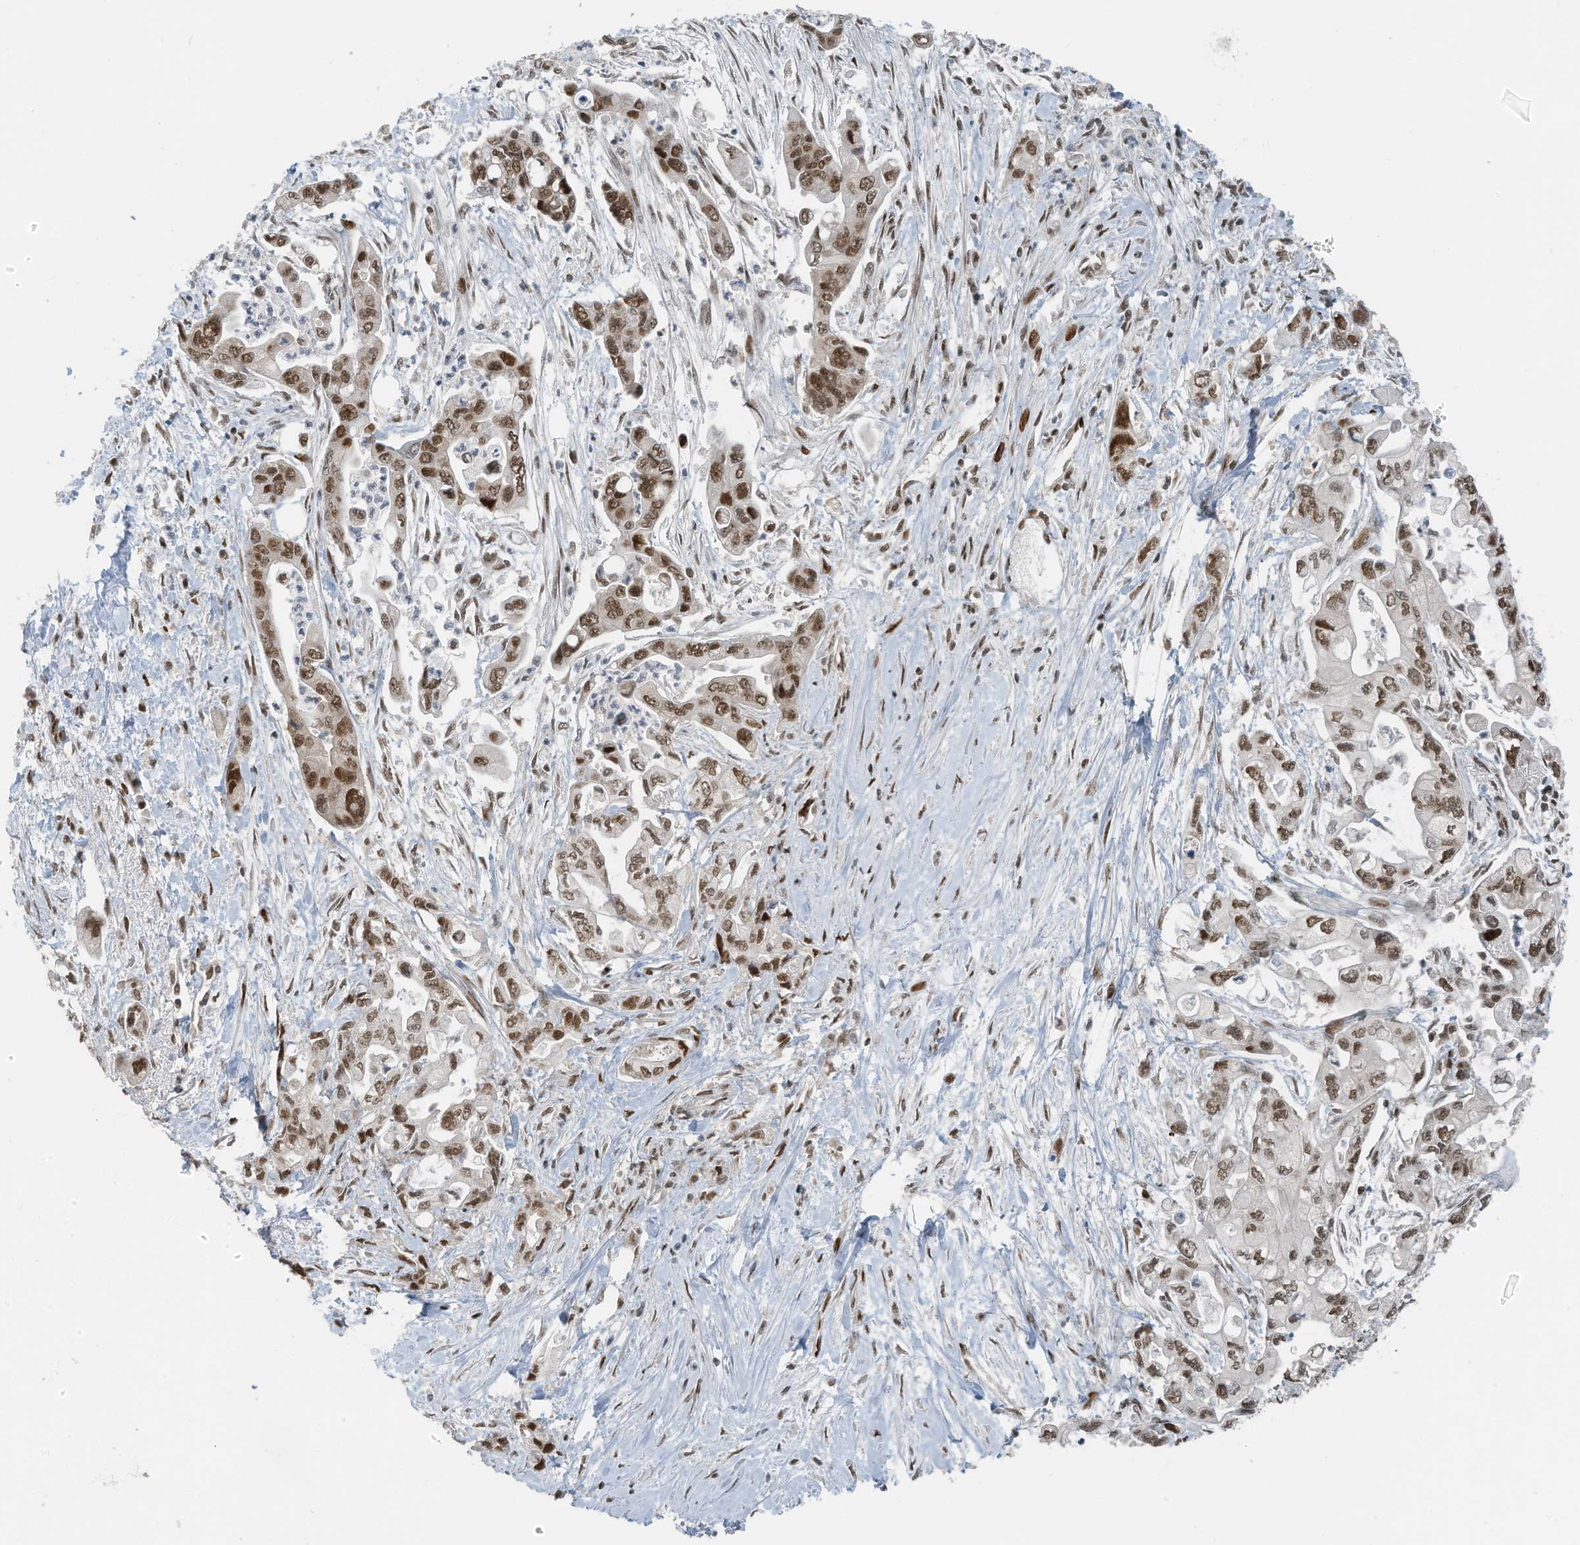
{"staining": {"intensity": "moderate", "quantity": ">75%", "location": "nuclear"}, "tissue": "pancreatic cancer", "cell_type": "Tumor cells", "image_type": "cancer", "snomed": [{"axis": "morphology", "description": "Adenocarcinoma, NOS"}, {"axis": "topography", "description": "Pancreas"}], "caption": "Pancreatic cancer (adenocarcinoma) was stained to show a protein in brown. There is medium levels of moderate nuclear staining in about >75% of tumor cells.", "gene": "PCNP", "patient": {"sex": "male", "age": 70}}